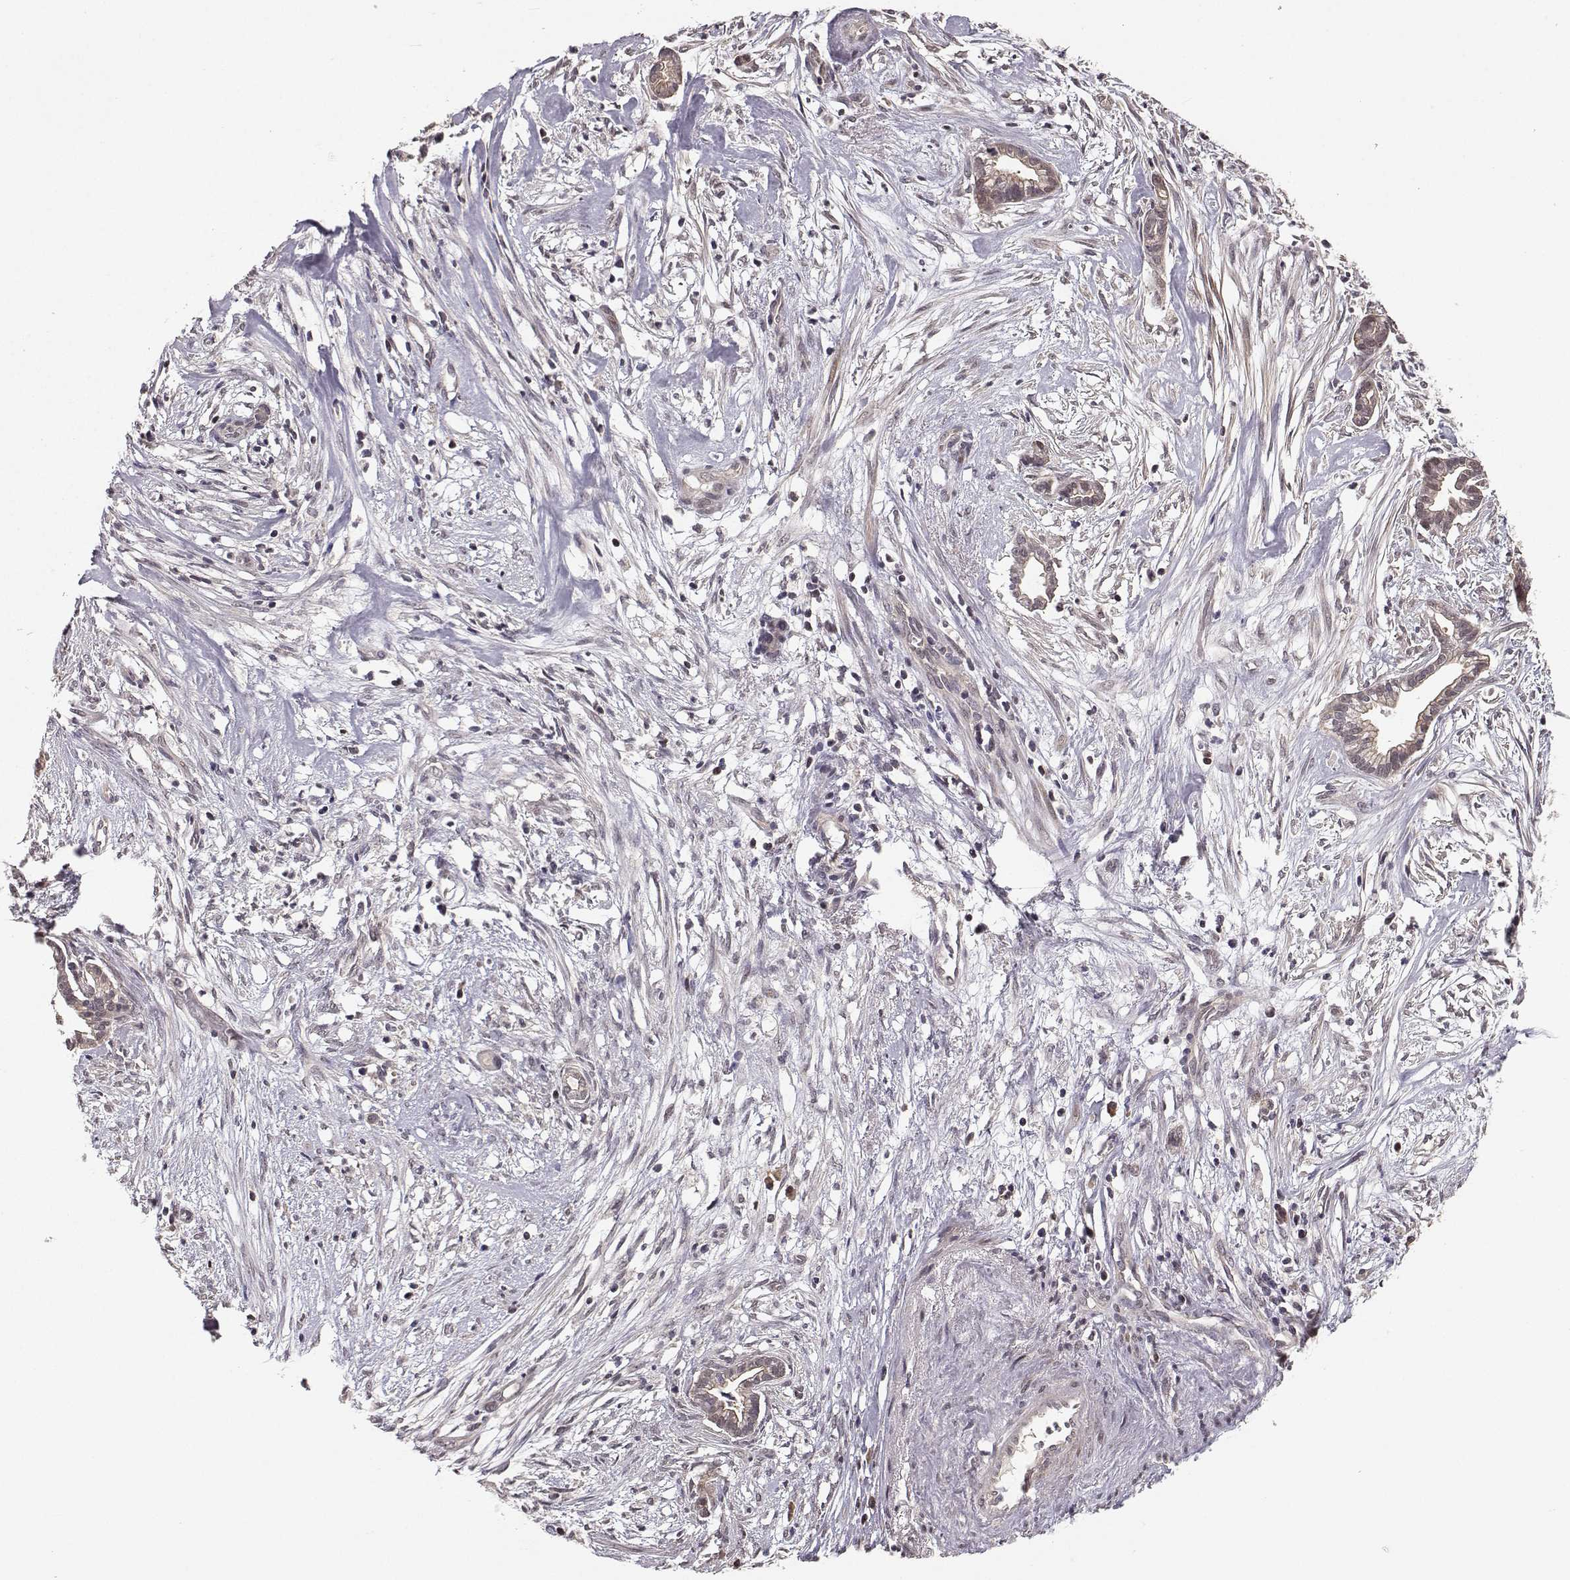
{"staining": {"intensity": "negative", "quantity": "none", "location": "none"}, "tissue": "cervical cancer", "cell_type": "Tumor cells", "image_type": "cancer", "snomed": [{"axis": "morphology", "description": "Adenocarcinoma, NOS"}, {"axis": "topography", "description": "Cervix"}], "caption": "IHC of human adenocarcinoma (cervical) demonstrates no expression in tumor cells. (Immunohistochemistry, brightfield microscopy, high magnification).", "gene": "PLEKHG3", "patient": {"sex": "female", "age": 62}}